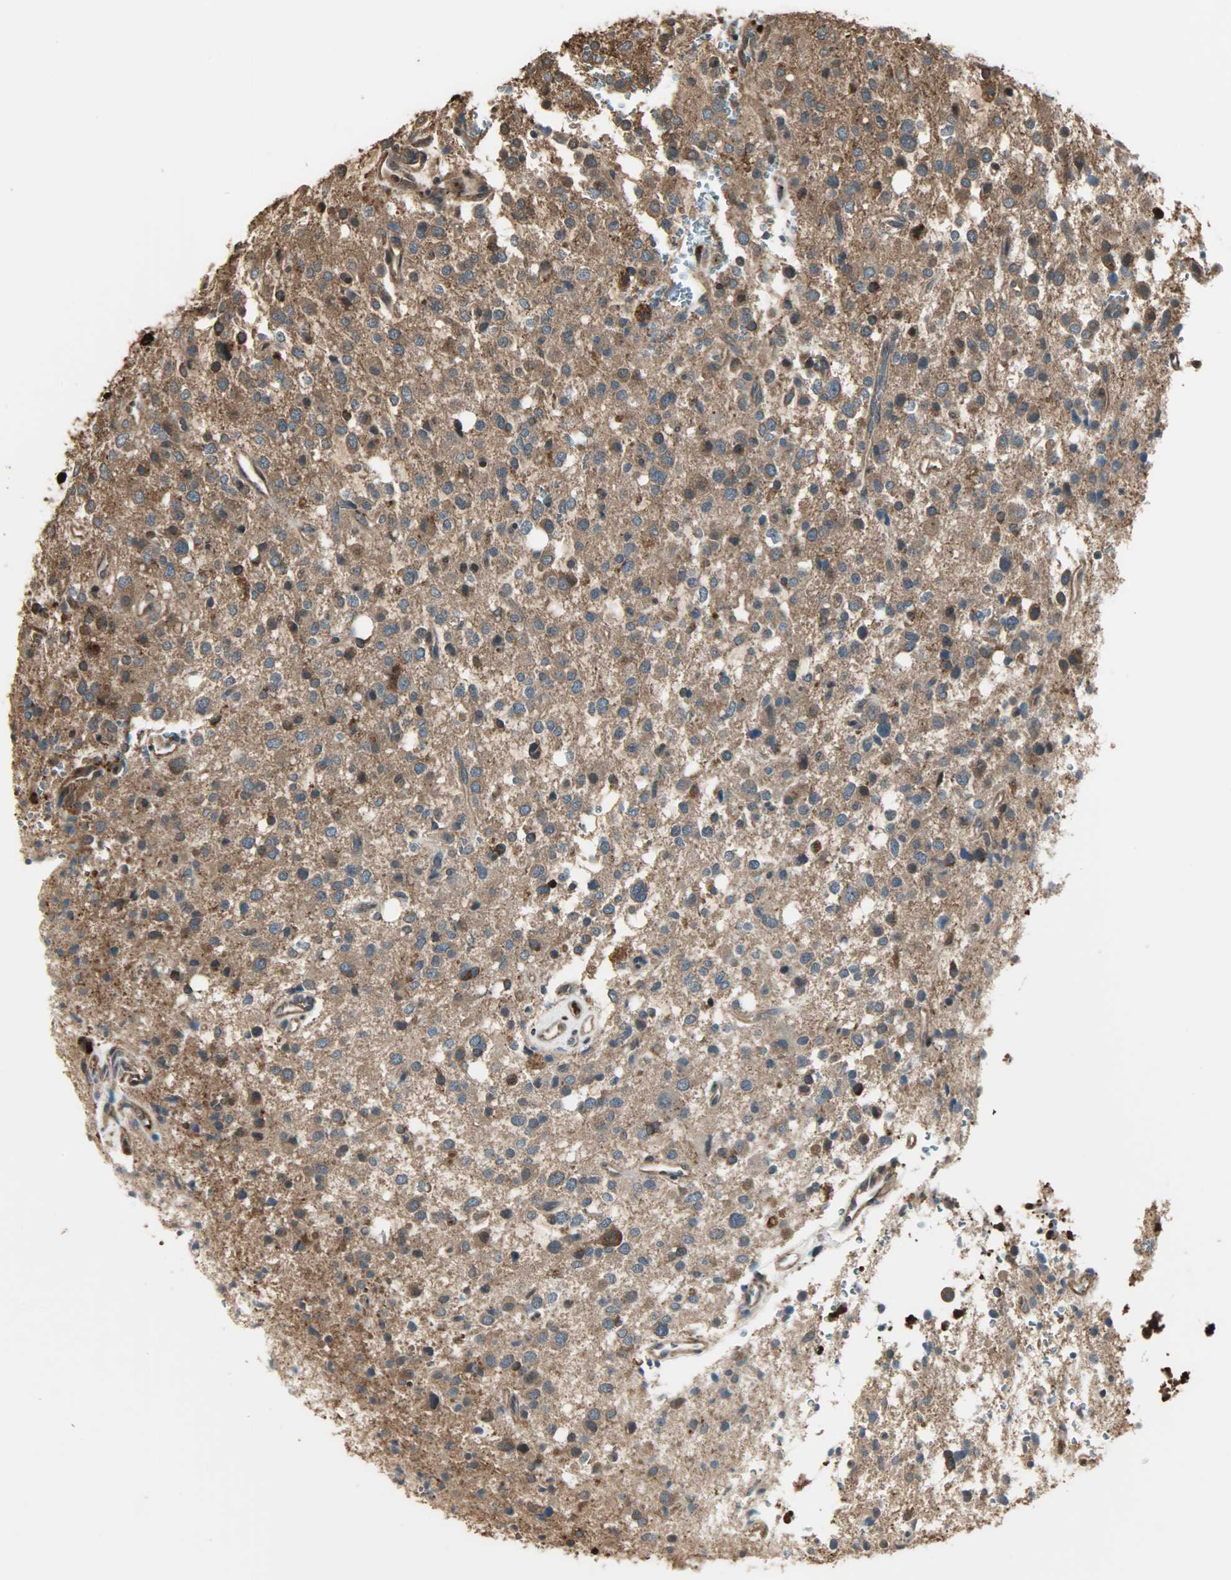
{"staining": {"intensity": "strong", "quantity": "25%-75%", "location": "cytoplasmic/membranous"}, "tissue": "glioma", "cell_type": "Tumor cells", "image_type": "cancer", "snomed": [{"axis": "morphology", "description": "Glioma, malignant, High grade"}, {"axis": "topography", "description": "Brain"}], "caption": "Malignant glioma (high-grade) stained for a protein shows strong cytoplasmic/membranous positivity in tumor cells.", "gene": "YWHAZ", "patient": {"sex": "male", "age": 47}}